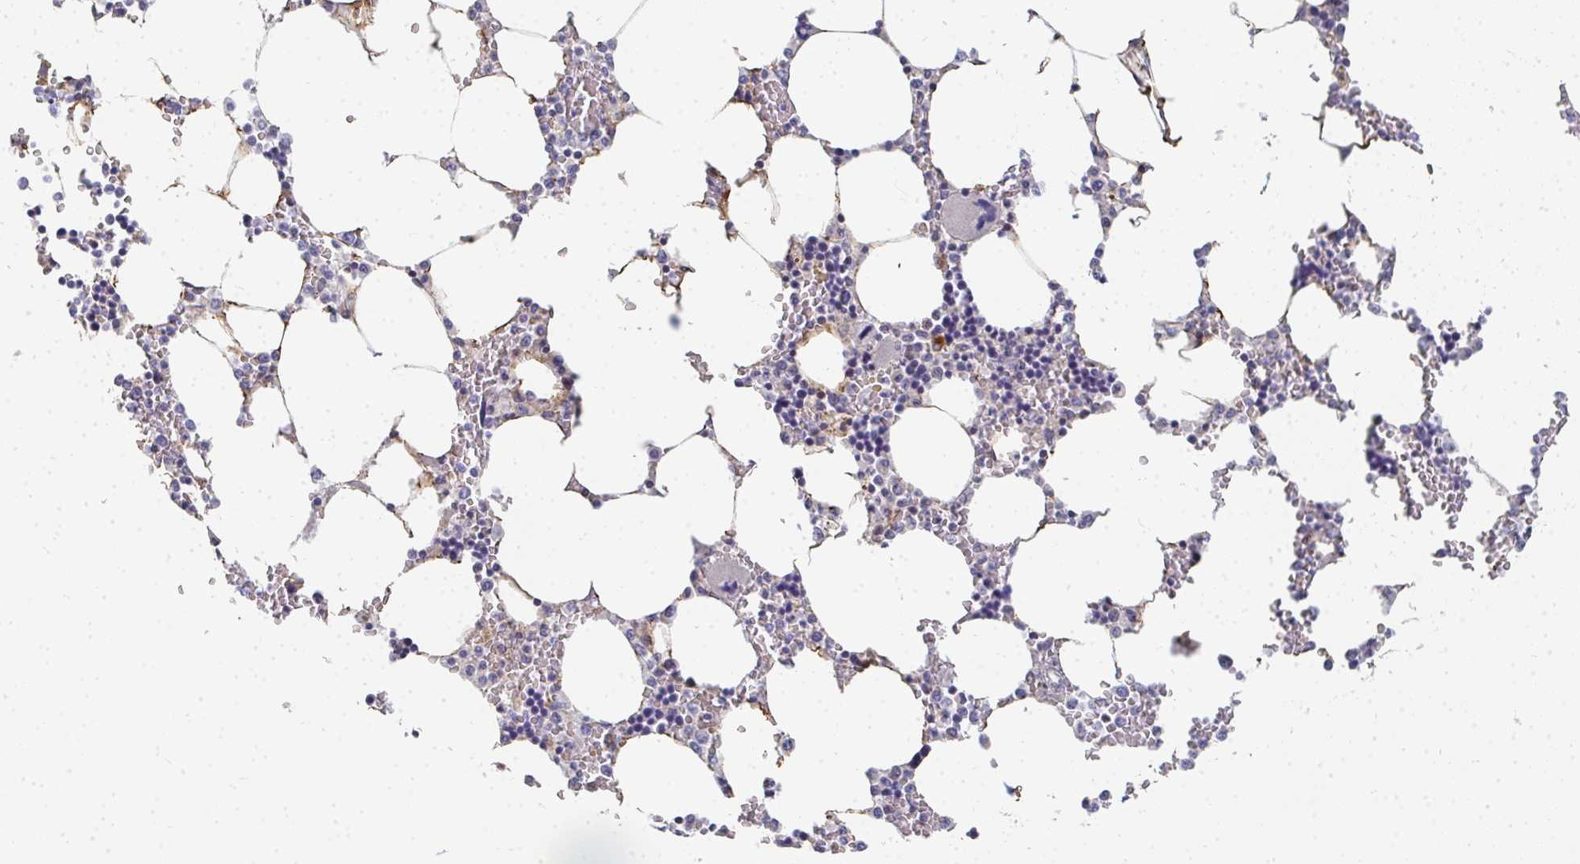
{"staining": {"intensity": "moderate", "quantity": "<25%", "location": "cytoplasmic/membranous"}, "tissue": "bone marrow", "cell_type": "Hematopoietic cells", "image_type": "normal", "snomed": [{"axis": "morphology", "description": "Normal tissue, NOS"}, {"axis": "topography", "description": "Bone marrow"}], "caption": "Brown immunohistochemical staining in normal bone marrow shows moderate cytoplasmic/membranous expression in approximately <25% of hematopoietic cells. The staining was performed using DAB, with brown indicating positive protein expression. Nuclei are stained blue with hematoxylin.", "gene": "ZIC3", "patient": {"sex": "male", "age": 64}}